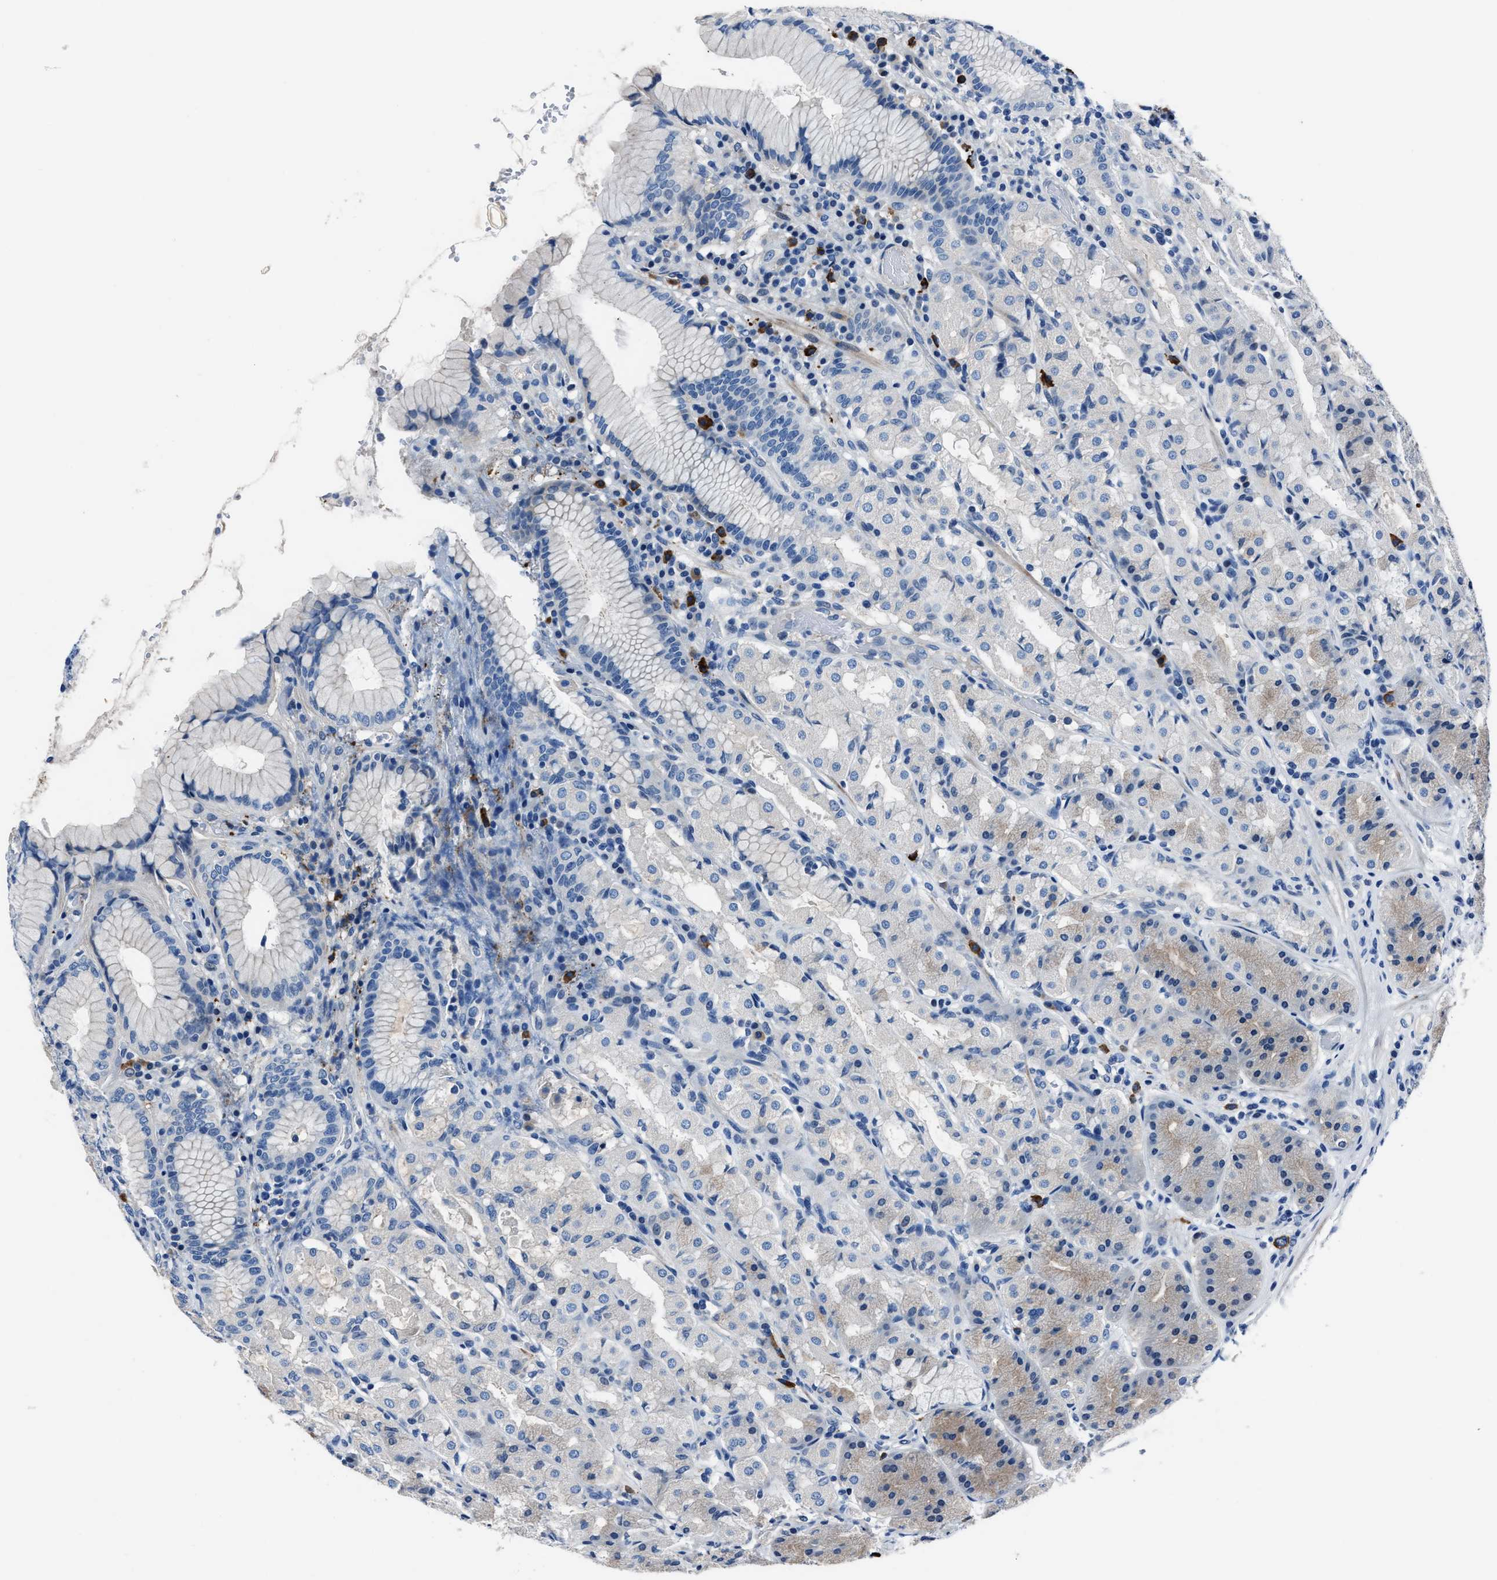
{"staining": {"intensity": "weak", "quantity": "25%-75%", "location": "cytoplasmic/membranous"}, "tissue": "stomach", "cell_type": "Glandular cells", "image_type": "normal", "snomed": [{"axis": "morphology", "description": "Normal tissue, NOS"}, {"axis": "topography", "description": "Stomach"}, {"axis": "topography", "description": "Stomach, lower"}], "caption": "Immunohistochemistry (IHC) histopathology image of unremarkable stomach stained for a protein (brown), which displays low levels of weak cytoplasmic/membranous expression in about 25%-75% of glandular cells.", "gene": "NACAD", "patient": {"sex": "female", "age": 56}}